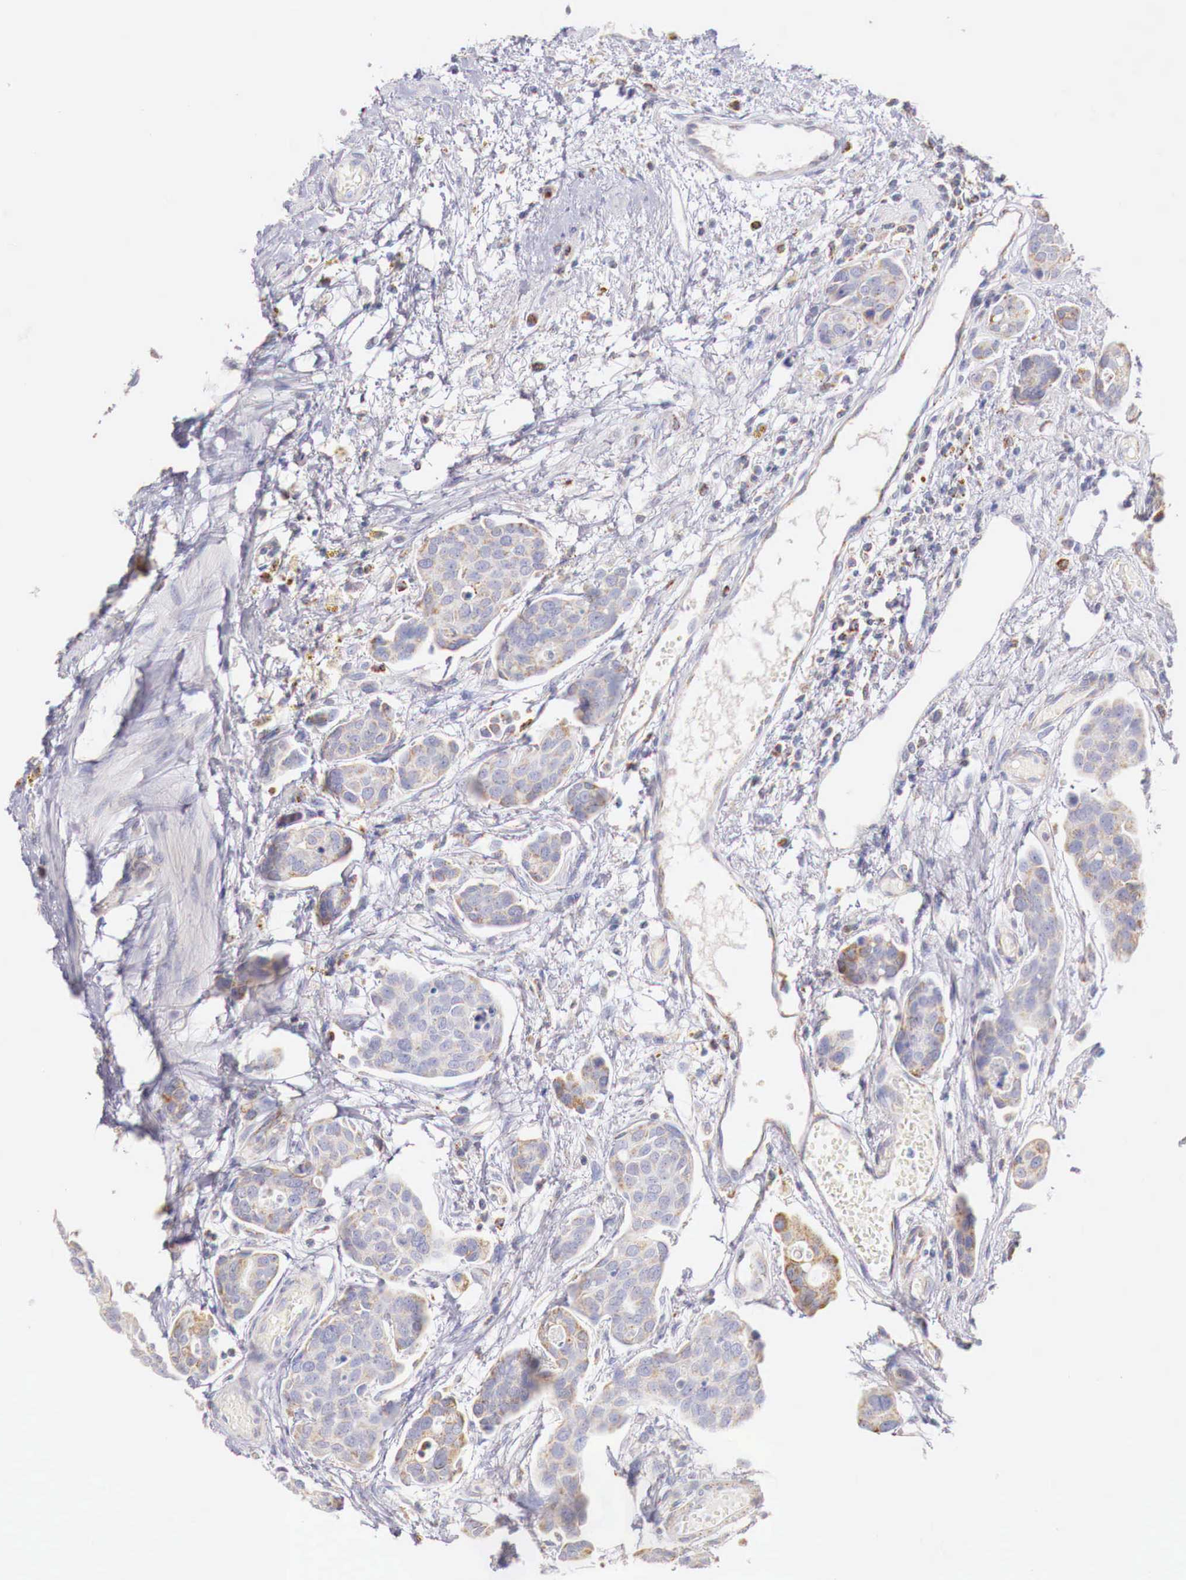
{"staining": {"intensity": "weak", "quantity": "25%-75%", "location": "cytoplasmic/membranous"}, "tissue": "urothelial cancer", "cell_type": "Tumor cells", "image_type": "cancer", "snomed": [{"axis": "morphology", "description": "Urothelial carcinoma, High grade"}, {"axis": "topography", "description": "Urinary bladder"}], "caption": "High-magnification brightfield microscopy of urothelial cancer stained with DAB (3,3'-diaminobenzidine) (brown) and counterstained with hematoxylin (blue). tumor cells exhibit weak cytoplasmic/membranous staining is seen in approximately25%-75% of cells.", "gene": "IDH3G", "patient": {"sex": "male", "age": 78}}